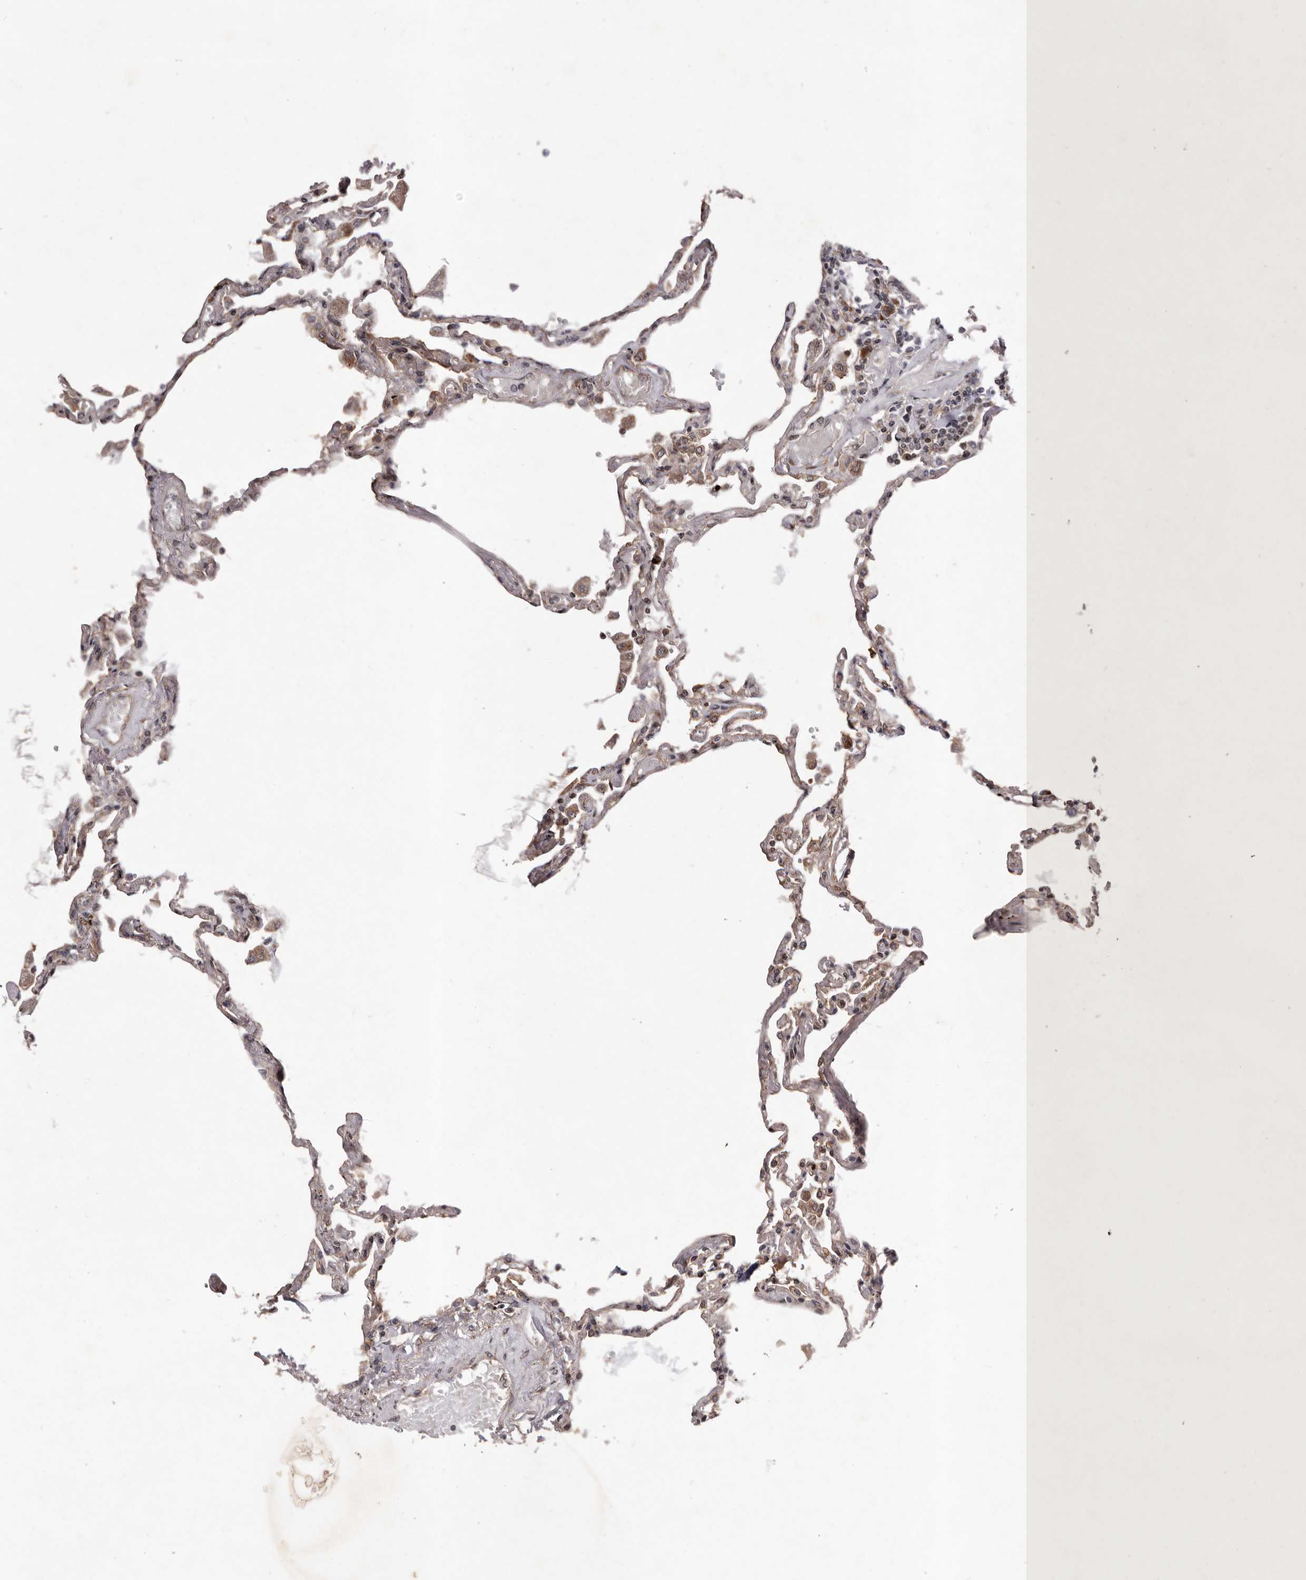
{"staining": {"intensity": "weak", "quantity": "25%-75%", "location": "cytoplasmic/membranous"}, "tissue": "lung", "cell_type": "Alveolar cells", "image_type": "normal", "snomed": [{"axis": "morphology", "description": "Normal tissue, NOS"}, {"axis": "topography", "description": "Lung"}], "caption": "A high-resolution photomicrograph shows IHC staining of unremarkable lung, which shows weak cytoplasmic/membranous staining in approximately 25%-75% of alveolar cells. (Brightfield microscopy of DAB IHC at high magnification).", "gene": "GADD45B", "patient": {"sex": "female", "age": 67}}